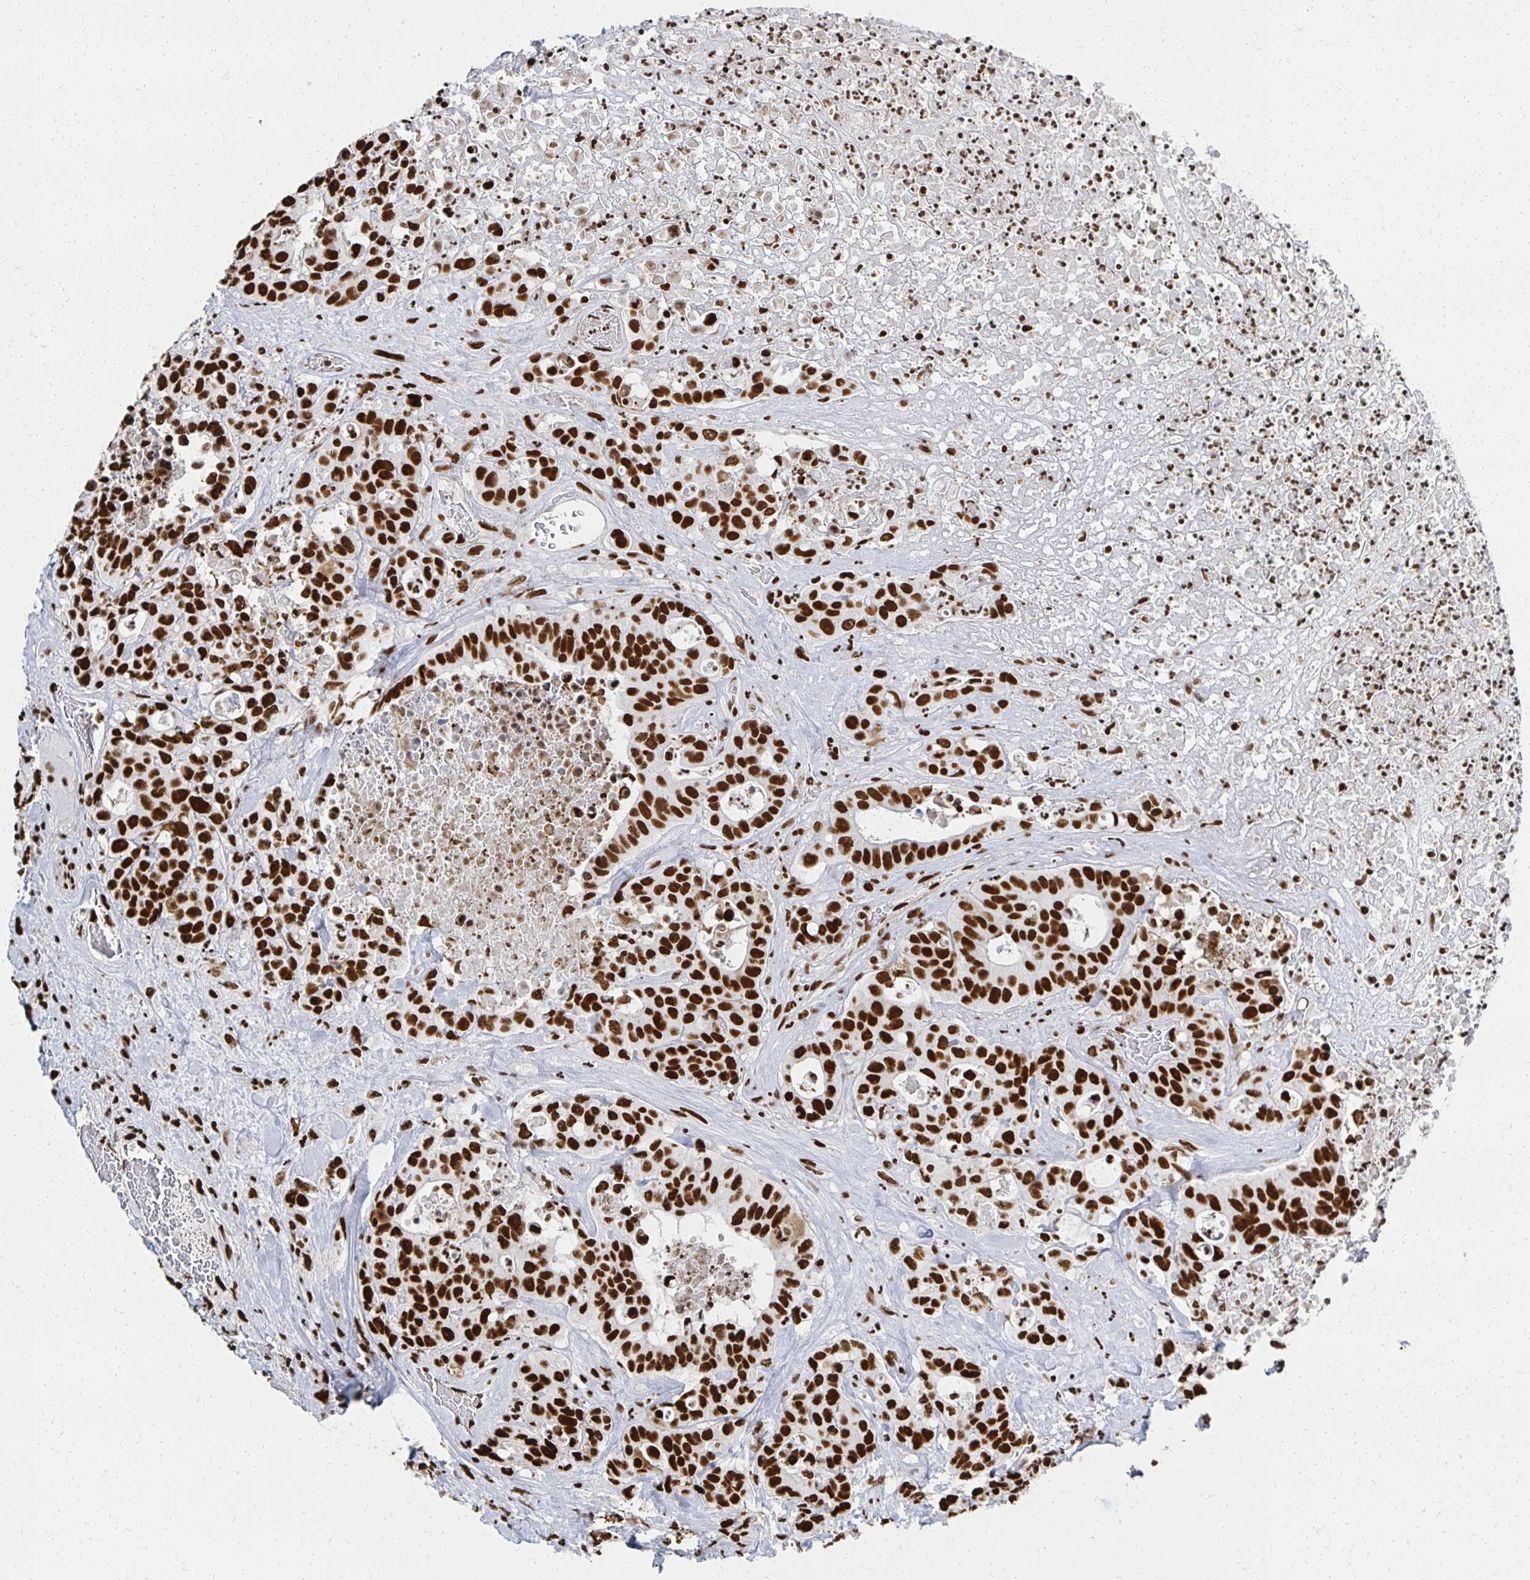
{"staining": {"intensity": "strong", "quantity": ">75%", "location": "nuclear"}, "tissue": "colorectal cancer", "cell_type": "Tumor cells", "image_type": "cancer", "snomed": [{"axis": "morphology", "description": "Adenocarcinoma, NOS"}, {"axis": "topography", "description": "Rectum"}], "caption": "Protein staining of colorectal cancer (adenocarcinoma) tissue reveals strong nuclear positivity in approximately >75% of tumor cells.", "gene": "RBBP7", "patient": {"sex": "female", "age": 62}}